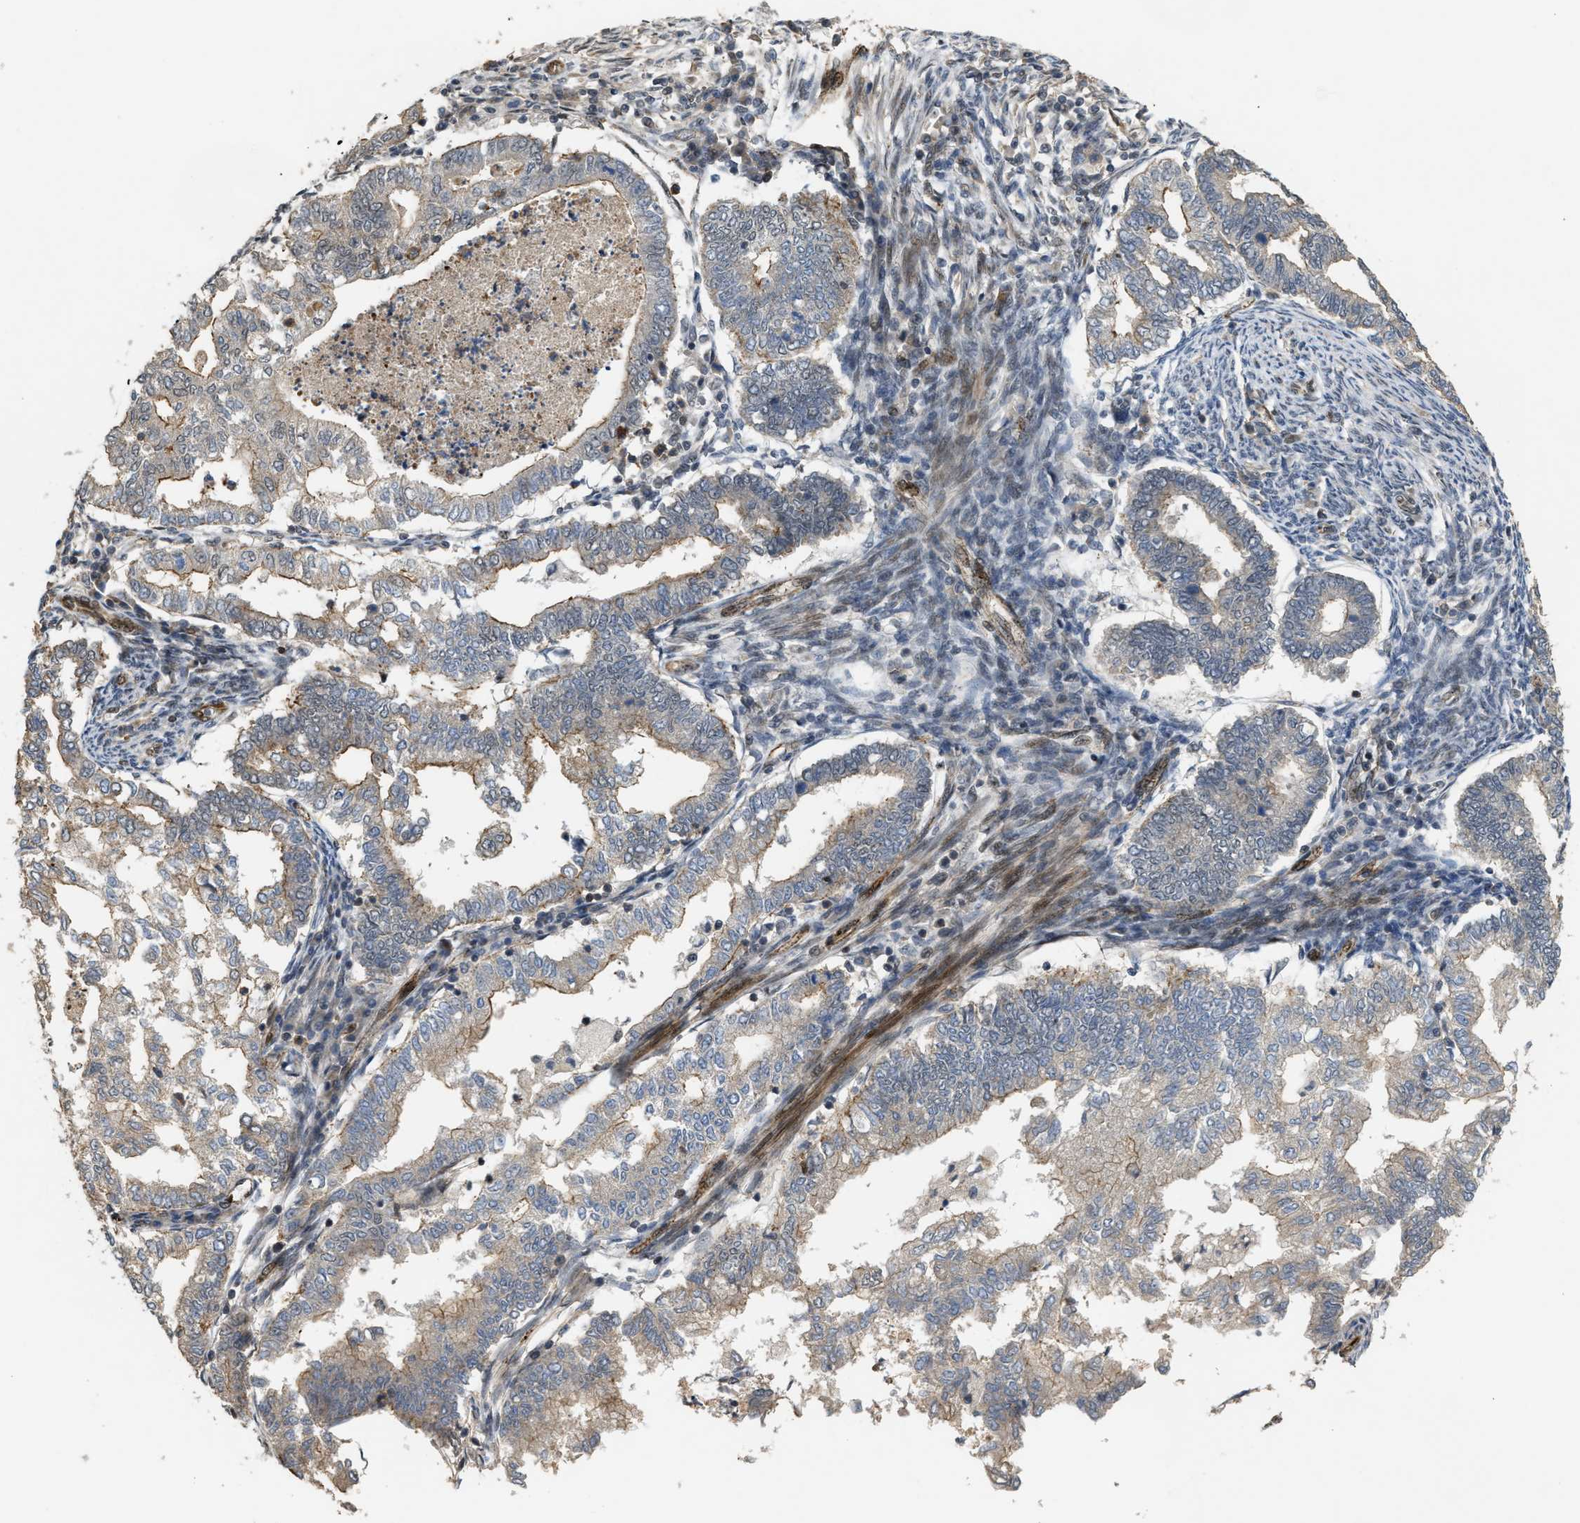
{"staining": {"intensity": "weak", "quantity": "<25%", "location": "cytoplasmic/membranous"}, "tissue": "endometrial cancer", "cell_type": "Tumor cells", "image_type": "cancer", "snomed": [{"axis": "morphology", "description": "Polyp, NOS"}, {"axis": "morphology", "description": "Adenocarcinoma, NOS"}, {"axis": "morphology", "description": "Adenoma, NOS"}, {"axis": "topography", "description": "Endometrium"}], "caption": "Adenoma (endometrial) was stained to show a protein in brown. There is no significant staining in tumor cells.", "gene": "DPF2", "patient": {"sex": "female", "age": 79}}